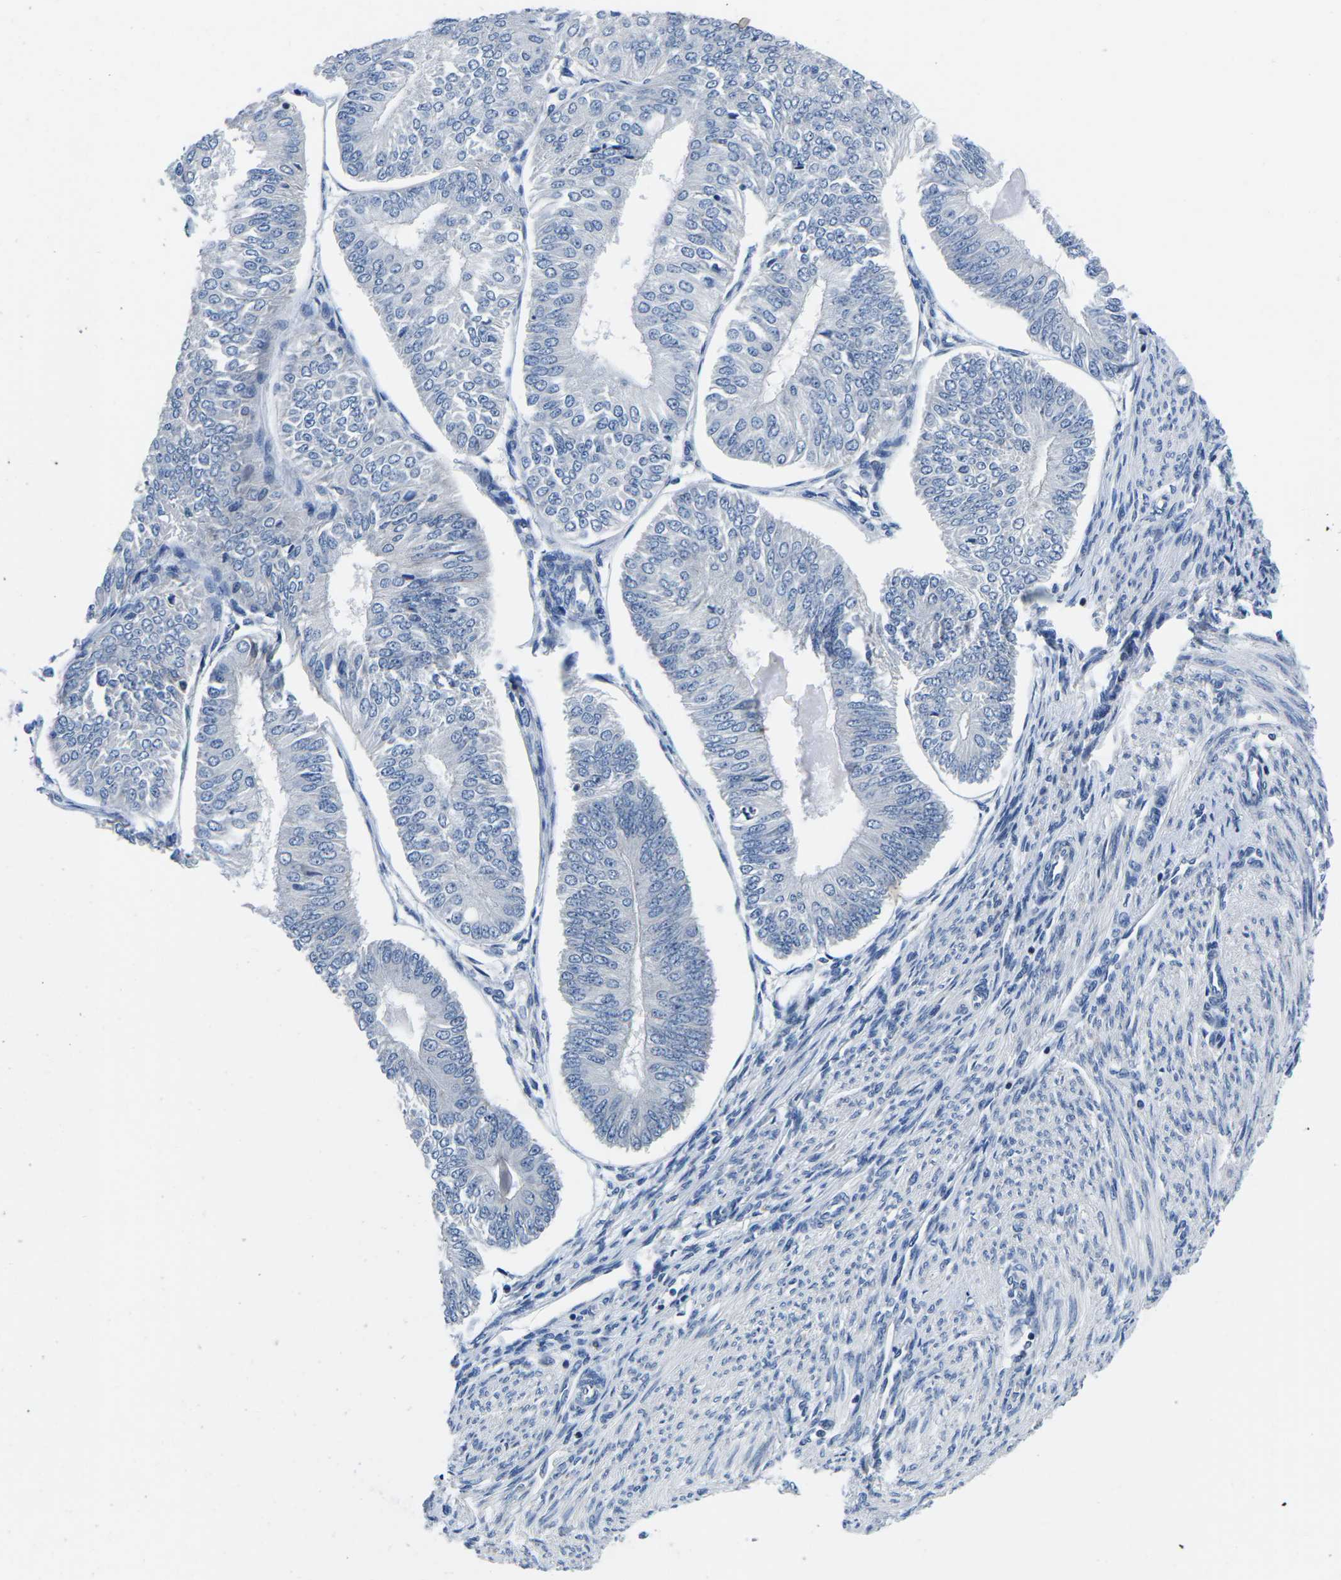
{"staining": {"intensity": "negative", "quantity": "none", "location": "none"}, "tissue": "endometrial cancer", "cell_type": "Tumor cells", "image_type": "cancer", "snomed": [{"axis": "morphology", "description": "Adenocarcinoma, NOS"}, {"axis": "topography", "description": "Endometrium"}], "caption": "Protein analysis of endometrial cancer (adenocarcinoma) demonstrates no significant staining in tumor cells.", "gene": "CDC73", "patient": {"sex": "female", "age": 58}}